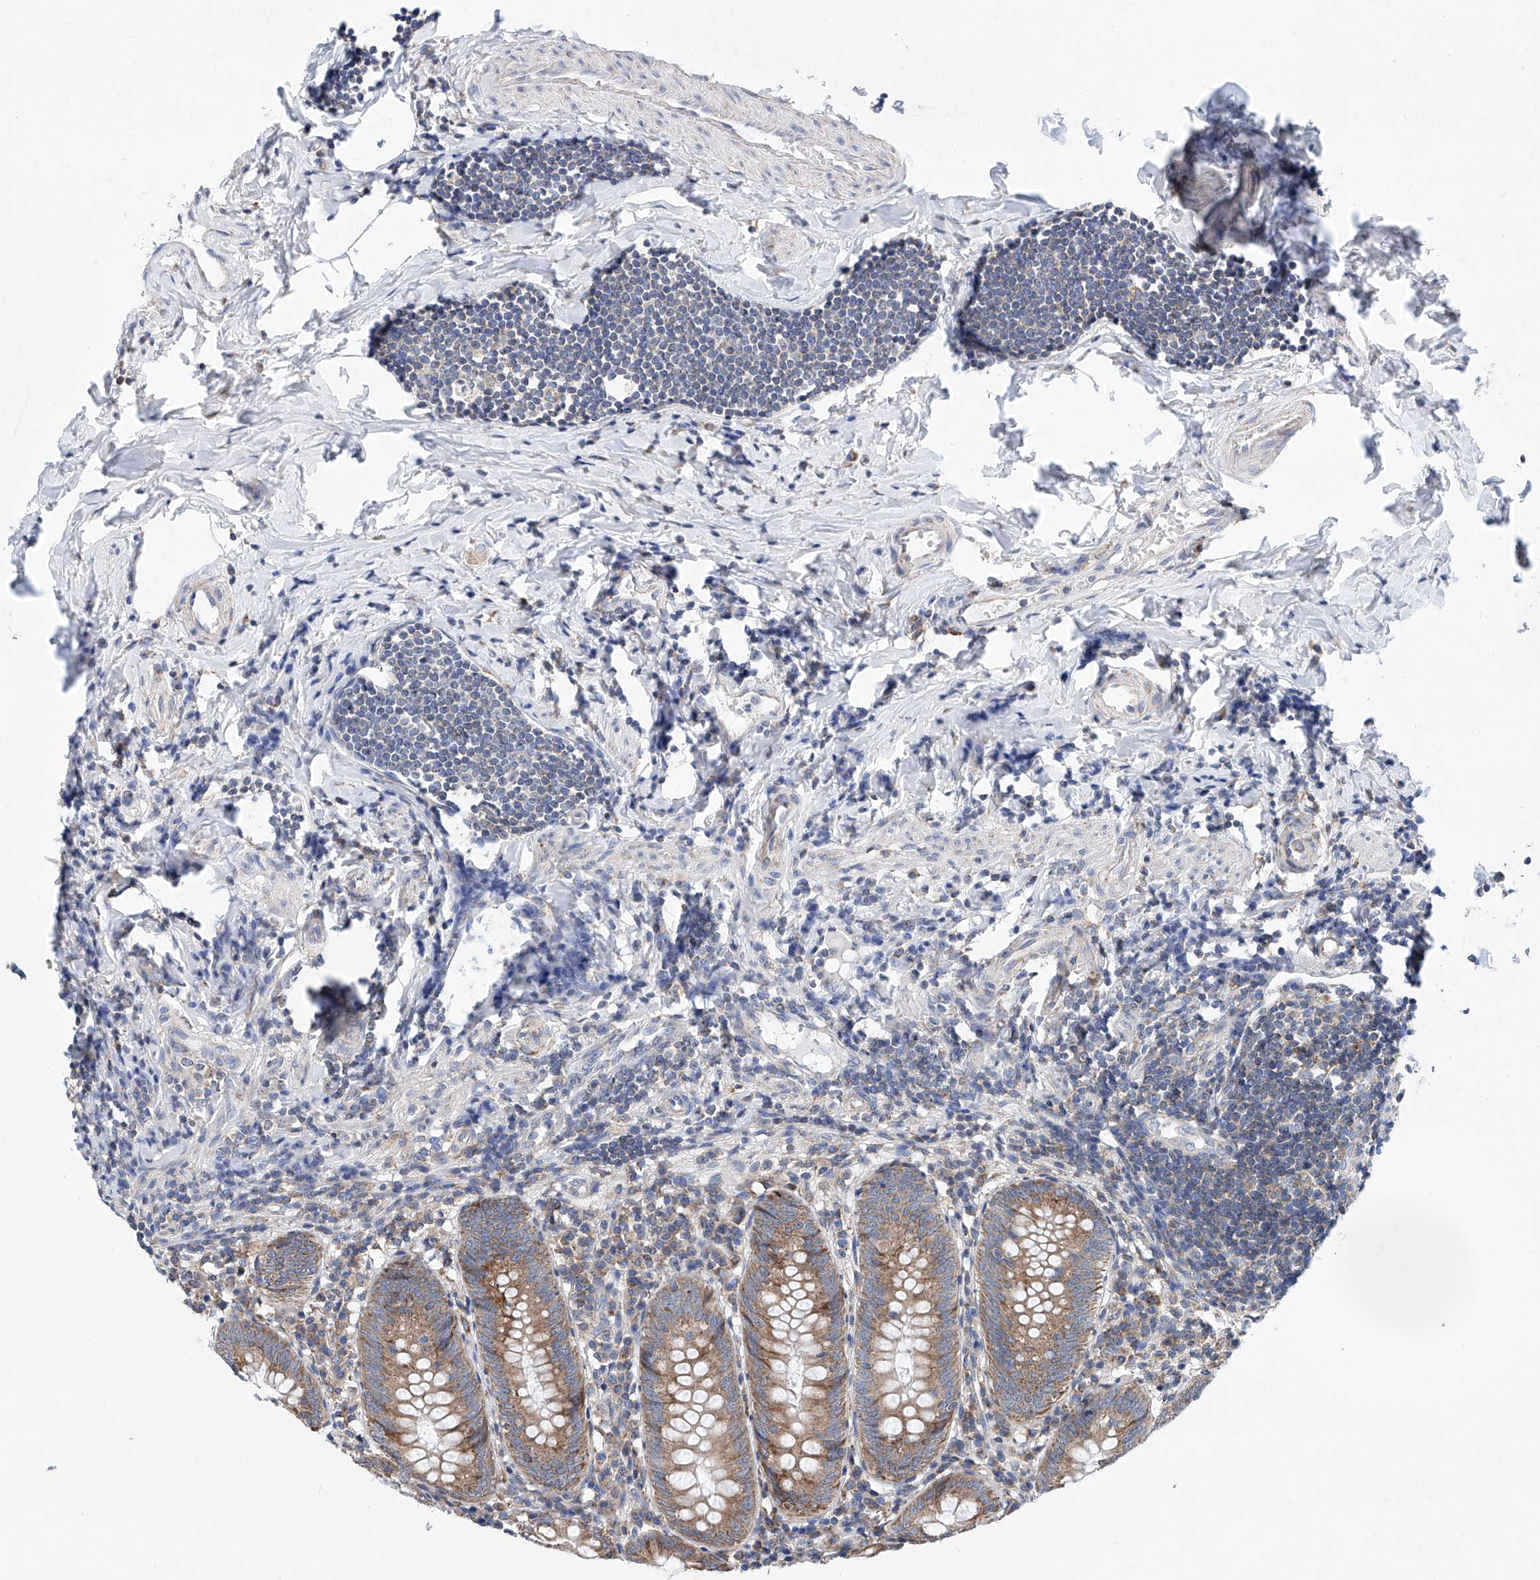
{"staining": {"intensity": "moderate", "quantity": ">75%", "location": "cytoplasmic/membranous"}, "tissue": "appendix", "cell_type": "Glandular cells", "image_type": "normal", "snomed": [{"axis": "morphology", "description": "Normal tissue, NOS"}, {"axis": "topography", "description": "Appendix"}], "caption": "IHC of benign human appendix demonstrates medium levels of moderate cytoplasmic/membranous positivity in about >75% of glandular cells.", "gene": "MAD2L1", "patient": {"sex": "female", "age": 54}}